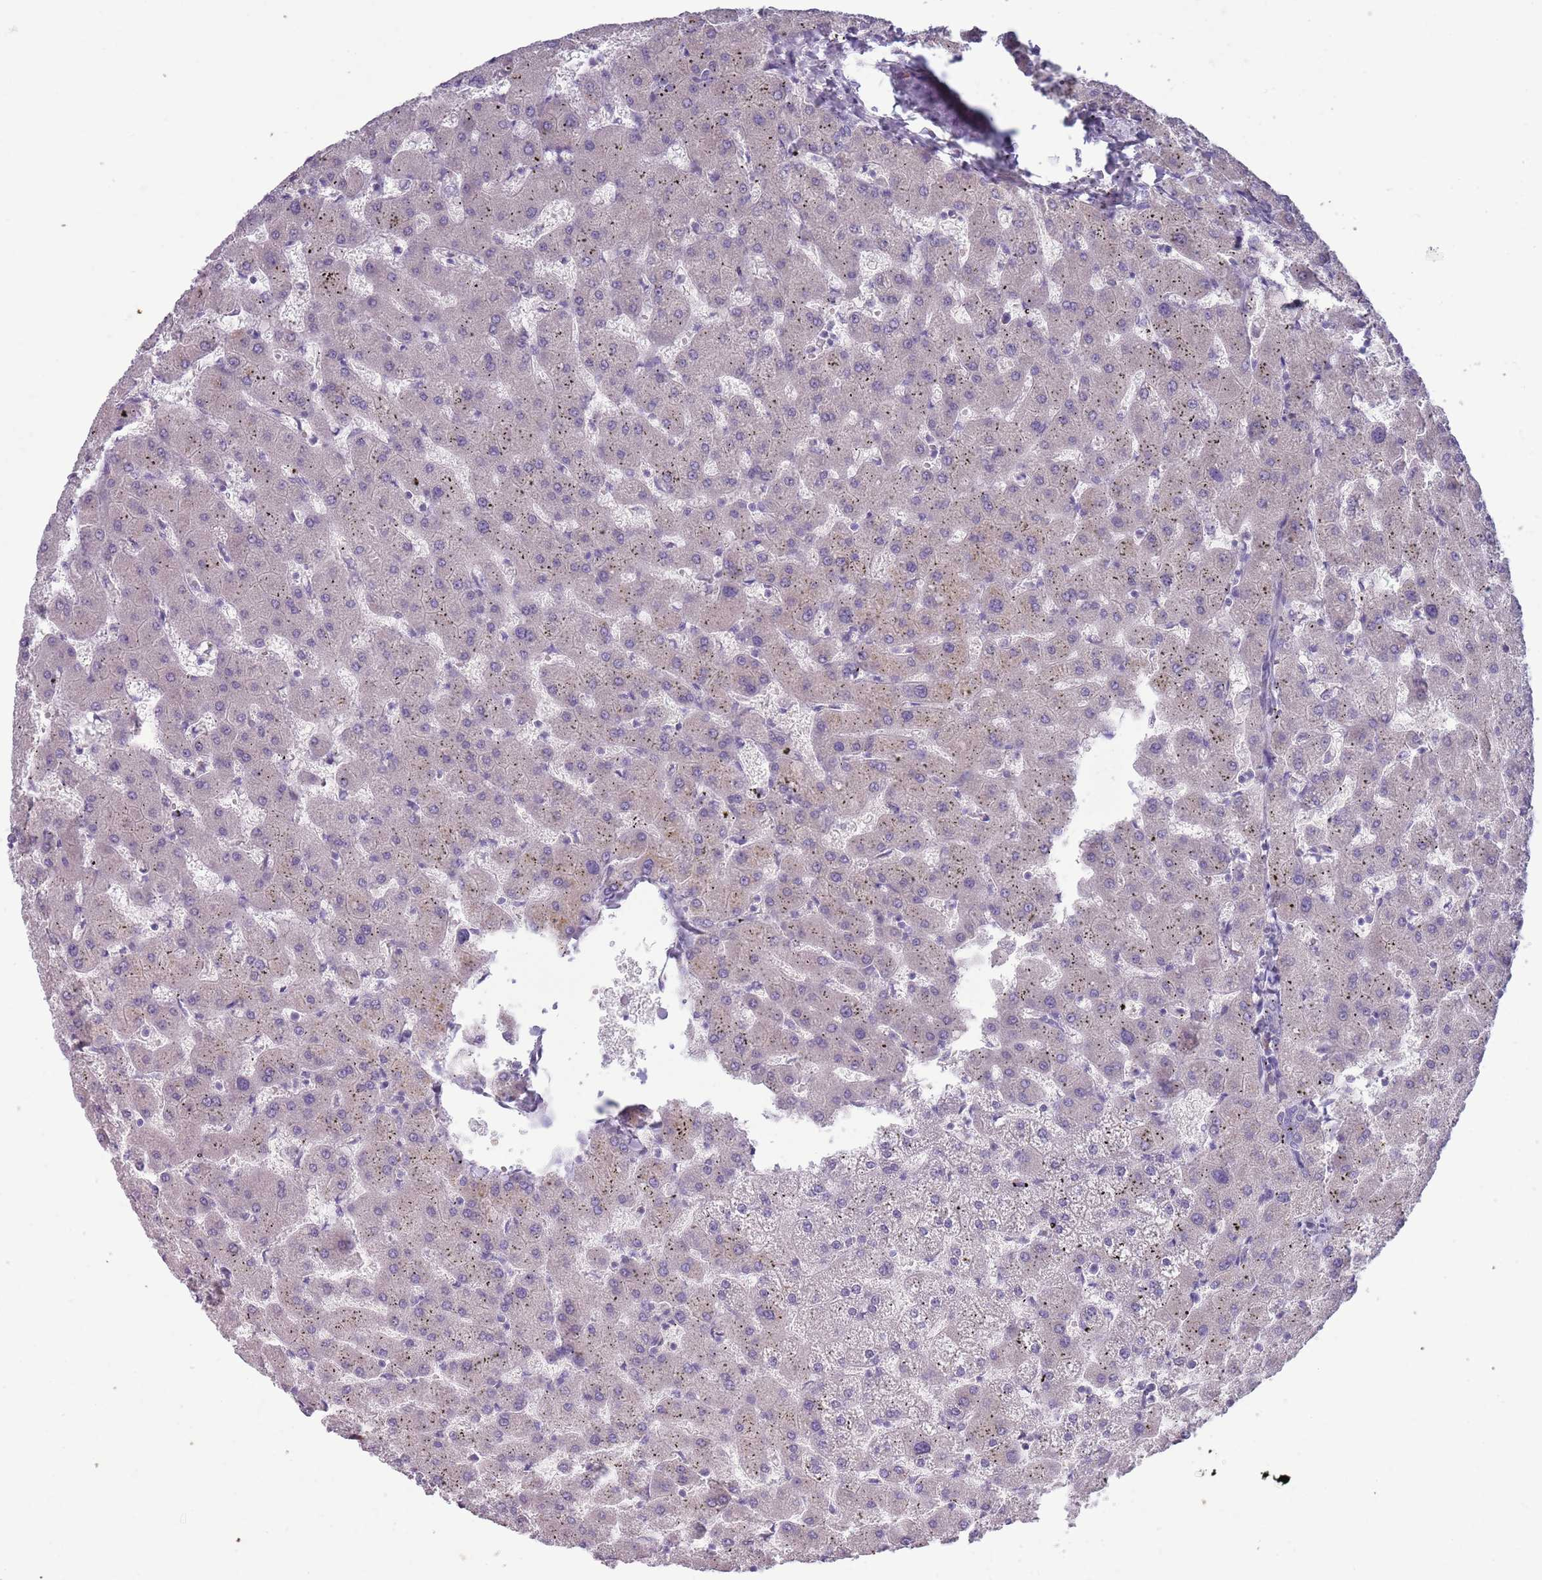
{"staining": {"intensity": "negative", "quantity": "none", "location": "none"}, "tissue": "liver", "cell_type": "Cholangiocytes", "image_type": "normal", "snomed": [{"axis": "morphology", "description": "Normal tissue, NOS"}, {"axis": "topography", "description": "Liver"}], "caption": "Cholangiocytes are negative for protein expression in benign human liver. (IHC, brightfield microscopy, high magnification).", "gene": "LTB", "patient": {"sex": "female", "age": 63}}